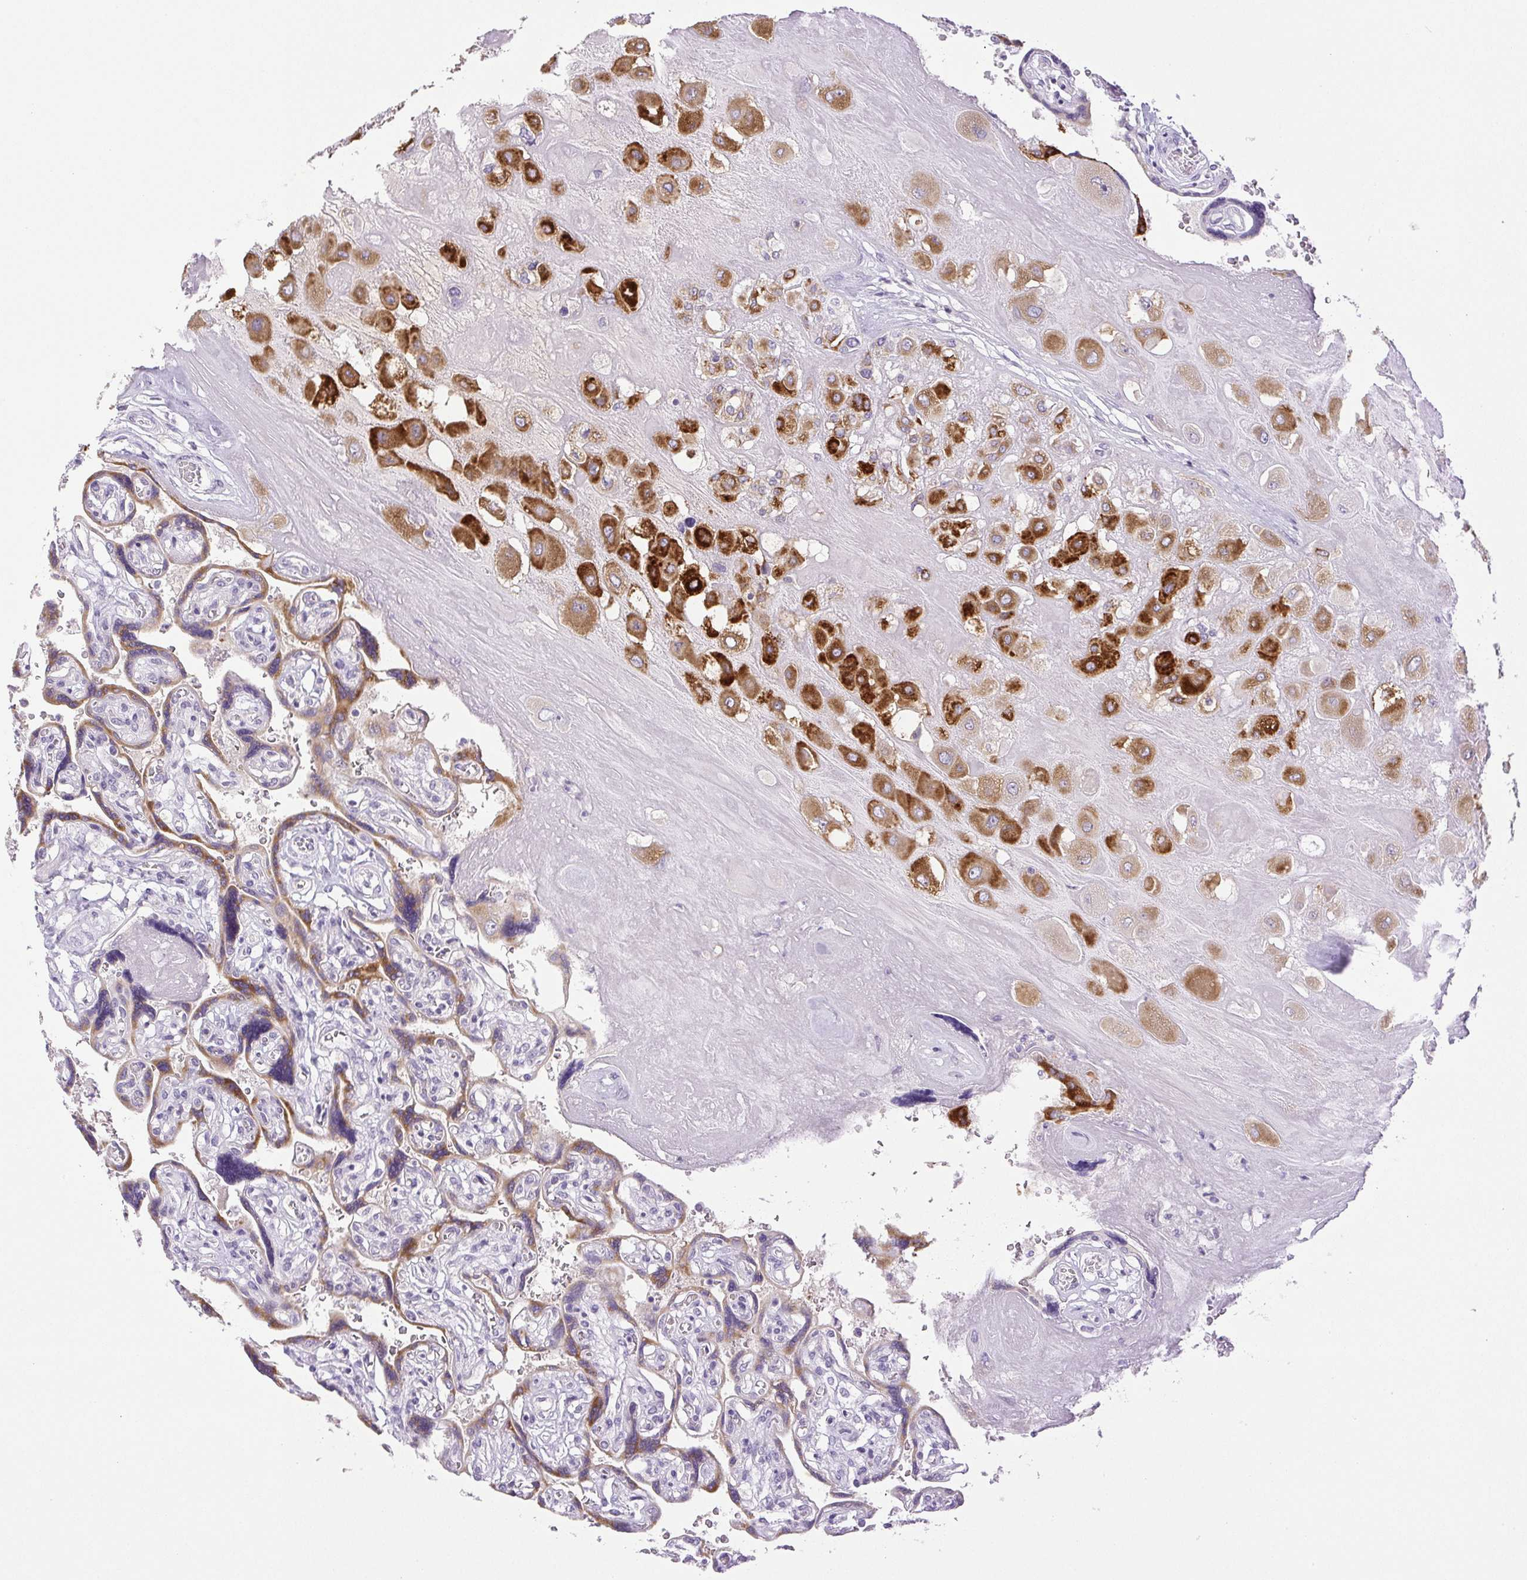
{"staining": {"intensity": "negative", "quantity": "none", "location": "none"}, "tissue": "placenta", "cell_type": "Decidual cells", "image_type": "normal", "snomed": [{"axis": "morphology", "description": "Normal tissue, NOS"}, {"axis": "topography", "description": "Placenta"}], "caption": "Placenta was stained to show a protein in brown. There is no significant staining in decidual cells. (DAB (3,3'-diaminobenzidine) IHC with hematoxylin counter stain).", "gene": "PAPPA2", "patient": {"sex": "female", "age": 32}}